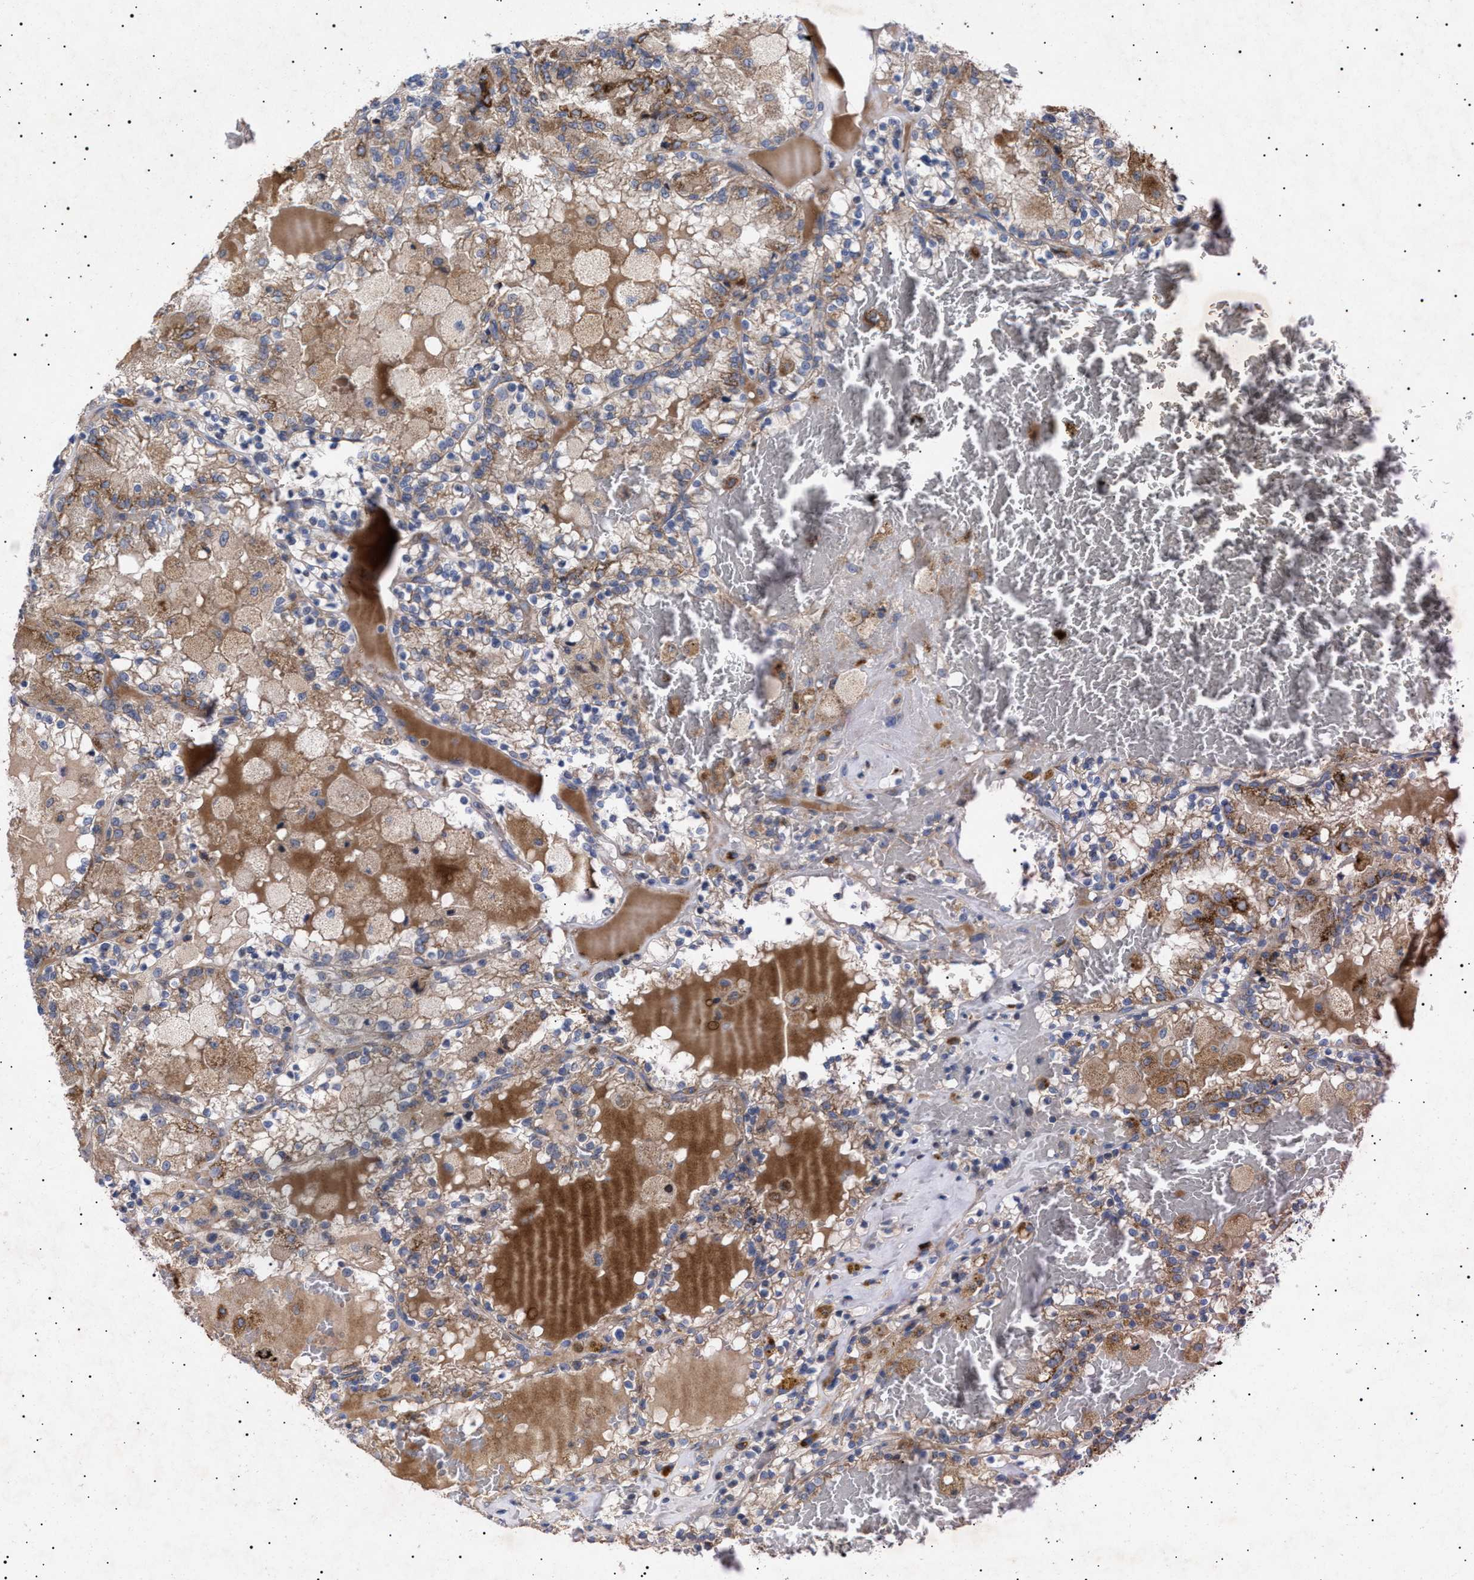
{"staining": {"intensity": "strong", "quantity": "<25%", "location": "cytoplasmic/membranous"}, "tissue": "renal cancer", "cell_type": "Tumor cells", "image_type": "cancer", "snomed": [{"axis": "morphology", "description": "Adenocarcinoma, NOS"}, {"axis": "topography", "description": "Kidney"}], "caption": "The histopathology image reveals a brown stain indicating the presence of a protein in the cytoplasmic/membranous of tumor cells in renal cancer.", "gene": "MRPL10", "patient": {"sex": "female", "age": 56}}